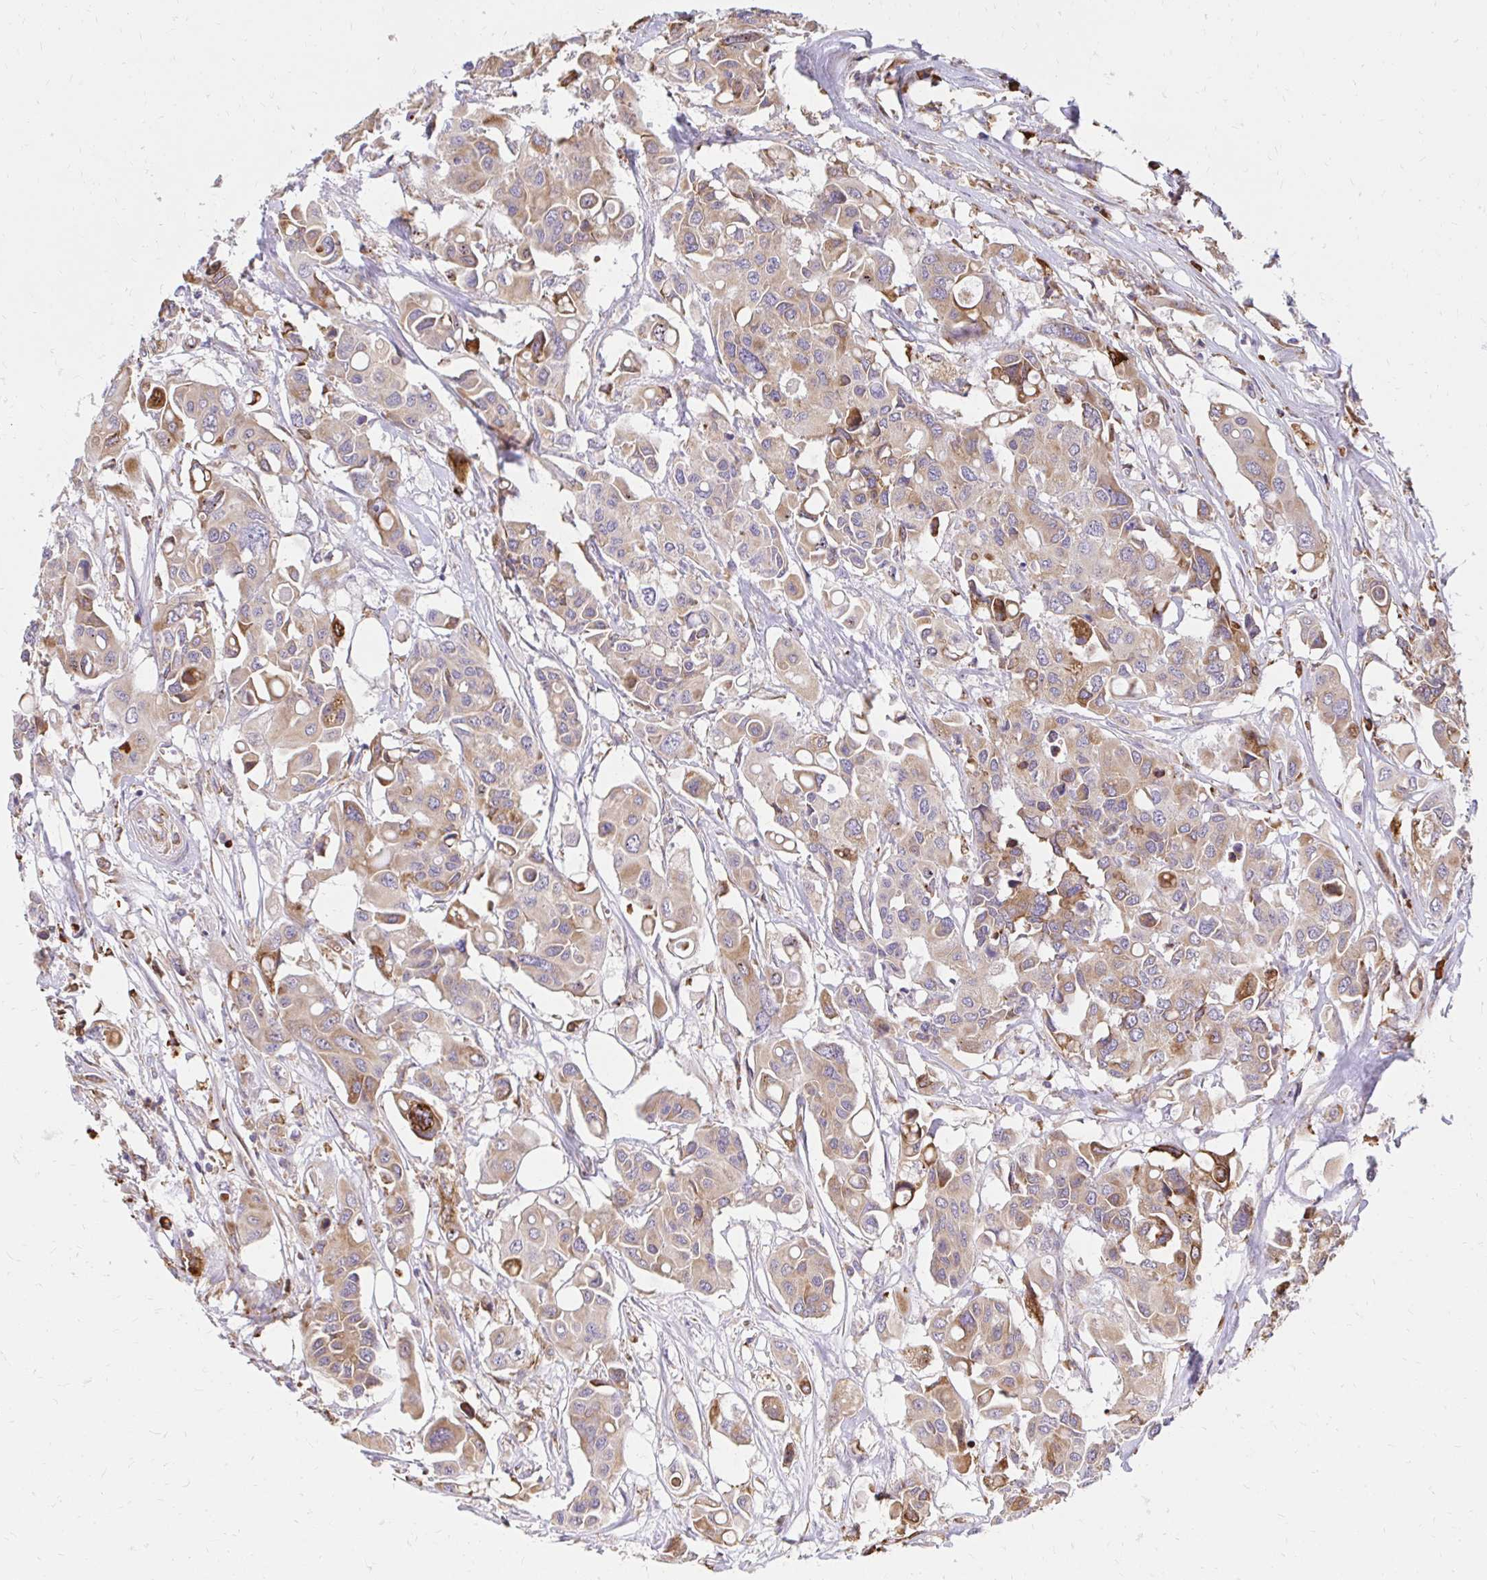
{"staining": {"intensity": "moderate", "quantity": "25%-75%", "location": "cytoplasmic/membranous"}, "tissue": "colorectal cancer", "cell_type": "Tumor cells", "image_type": "cancer", "snomed": [{"axis": "morphology", "description": "Adenocarcinoma, NOS"}, {"axis": "topography", "description": "Colon"}], "caption": "A photomicrograph showing moderate cytoplasmic/membranous positivity in approximately 25%-75% of tumor cells in colorectal cancer, as visualized by brown immunohistochemical staining.", "gene": "NAALAD2", "patient": {"sex": "male", "age": 77}}